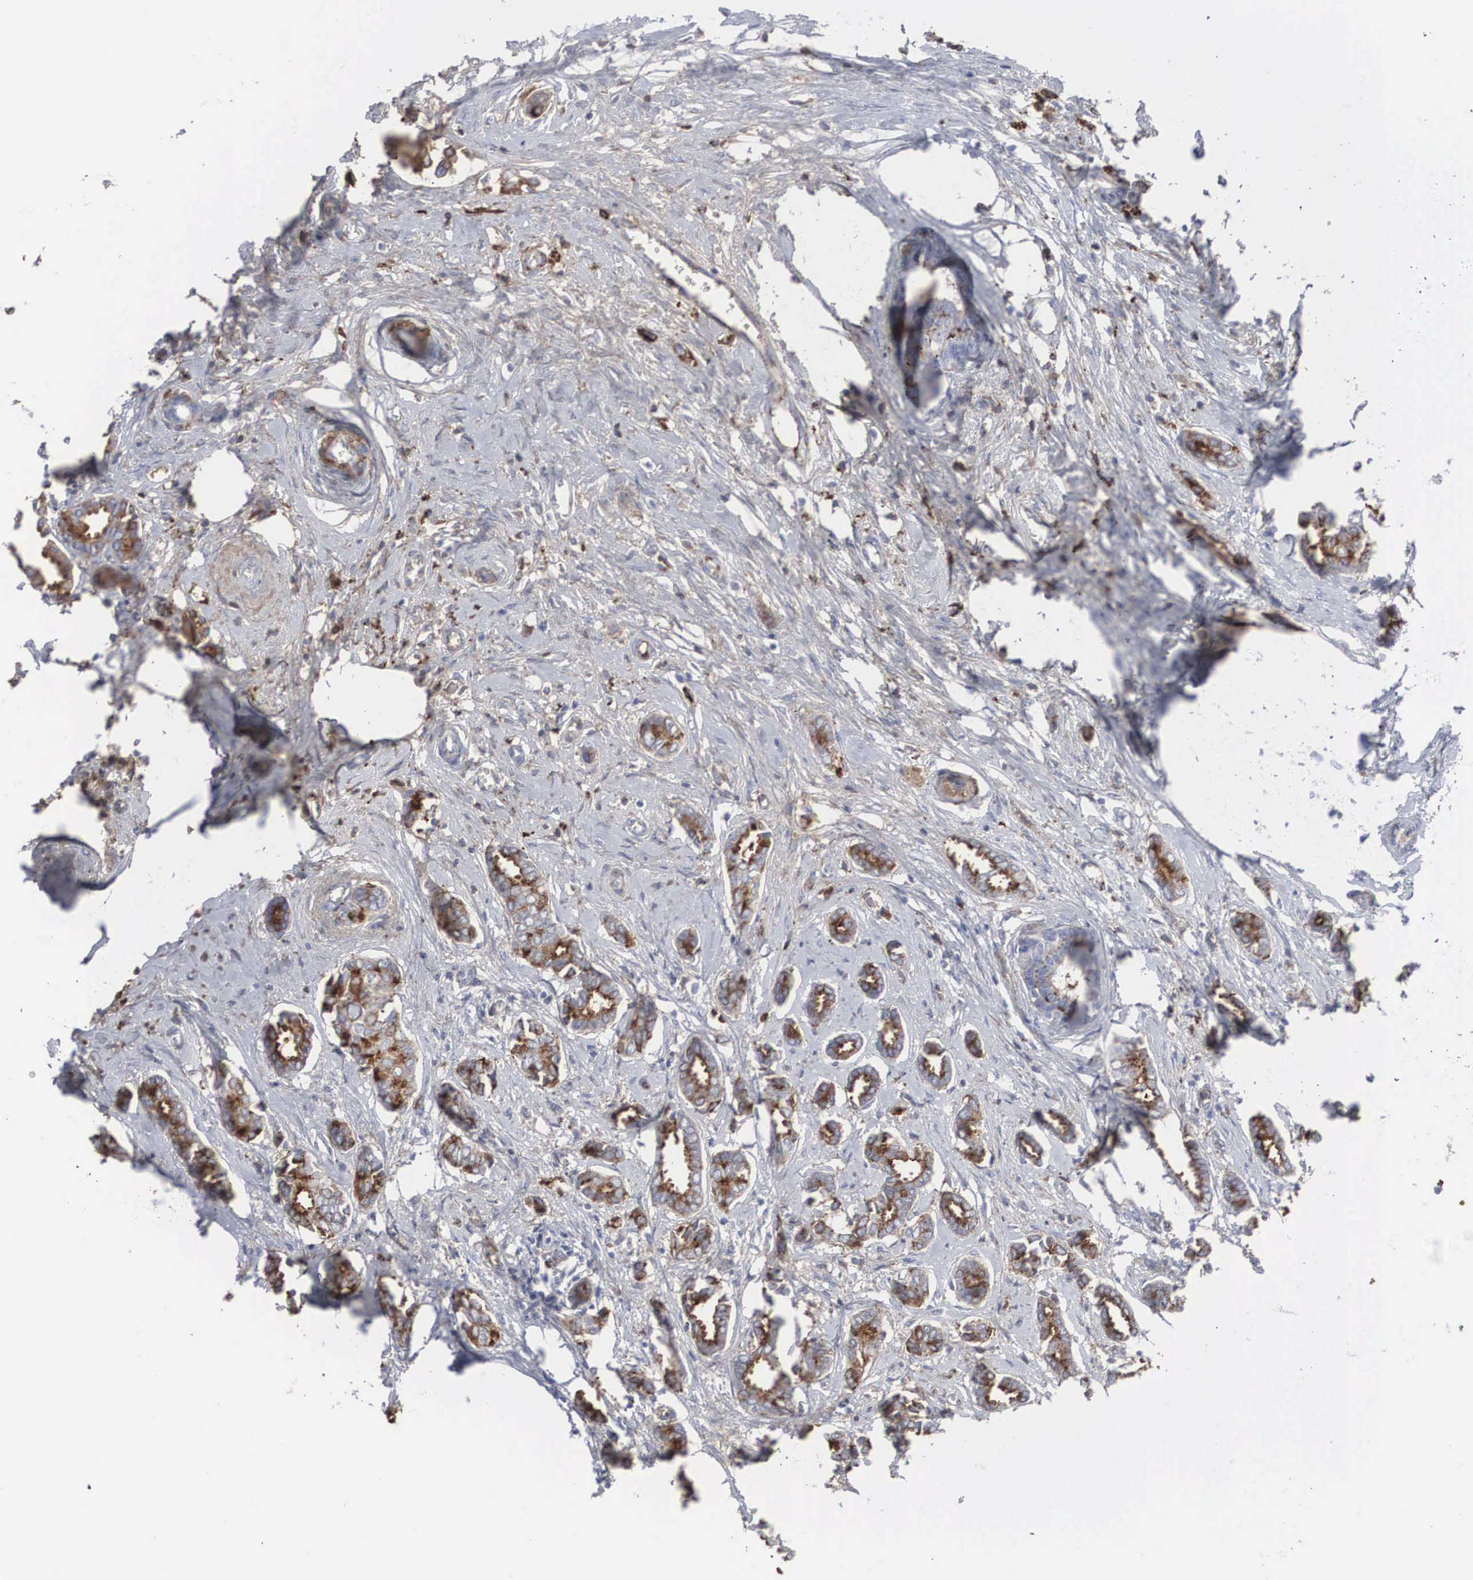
{"staining": {"intensity": "strong", "quantity": "25%-75%", "location": "cytoplasmic/membranous"}, "tissue": "breast cancer", "cell_type": "Tumor cells", "image_type": "cancer", "snomed": [{"axis": "morphology", "description": "Duct carcinoma"}, {"axis": "topography", "description": "Breast"}], "caption": "Immunohistochemical staining of human breast cancer (infiltrating ductal carcinoma) shows strong cytoplasmic/membranous protein expression in approximately 25%-75% of tumor cells. (IHC, brightfield microscopy, high magnification).", "gene": "LGALS3BP", "patient": {"sex": "female", "age": 50}}